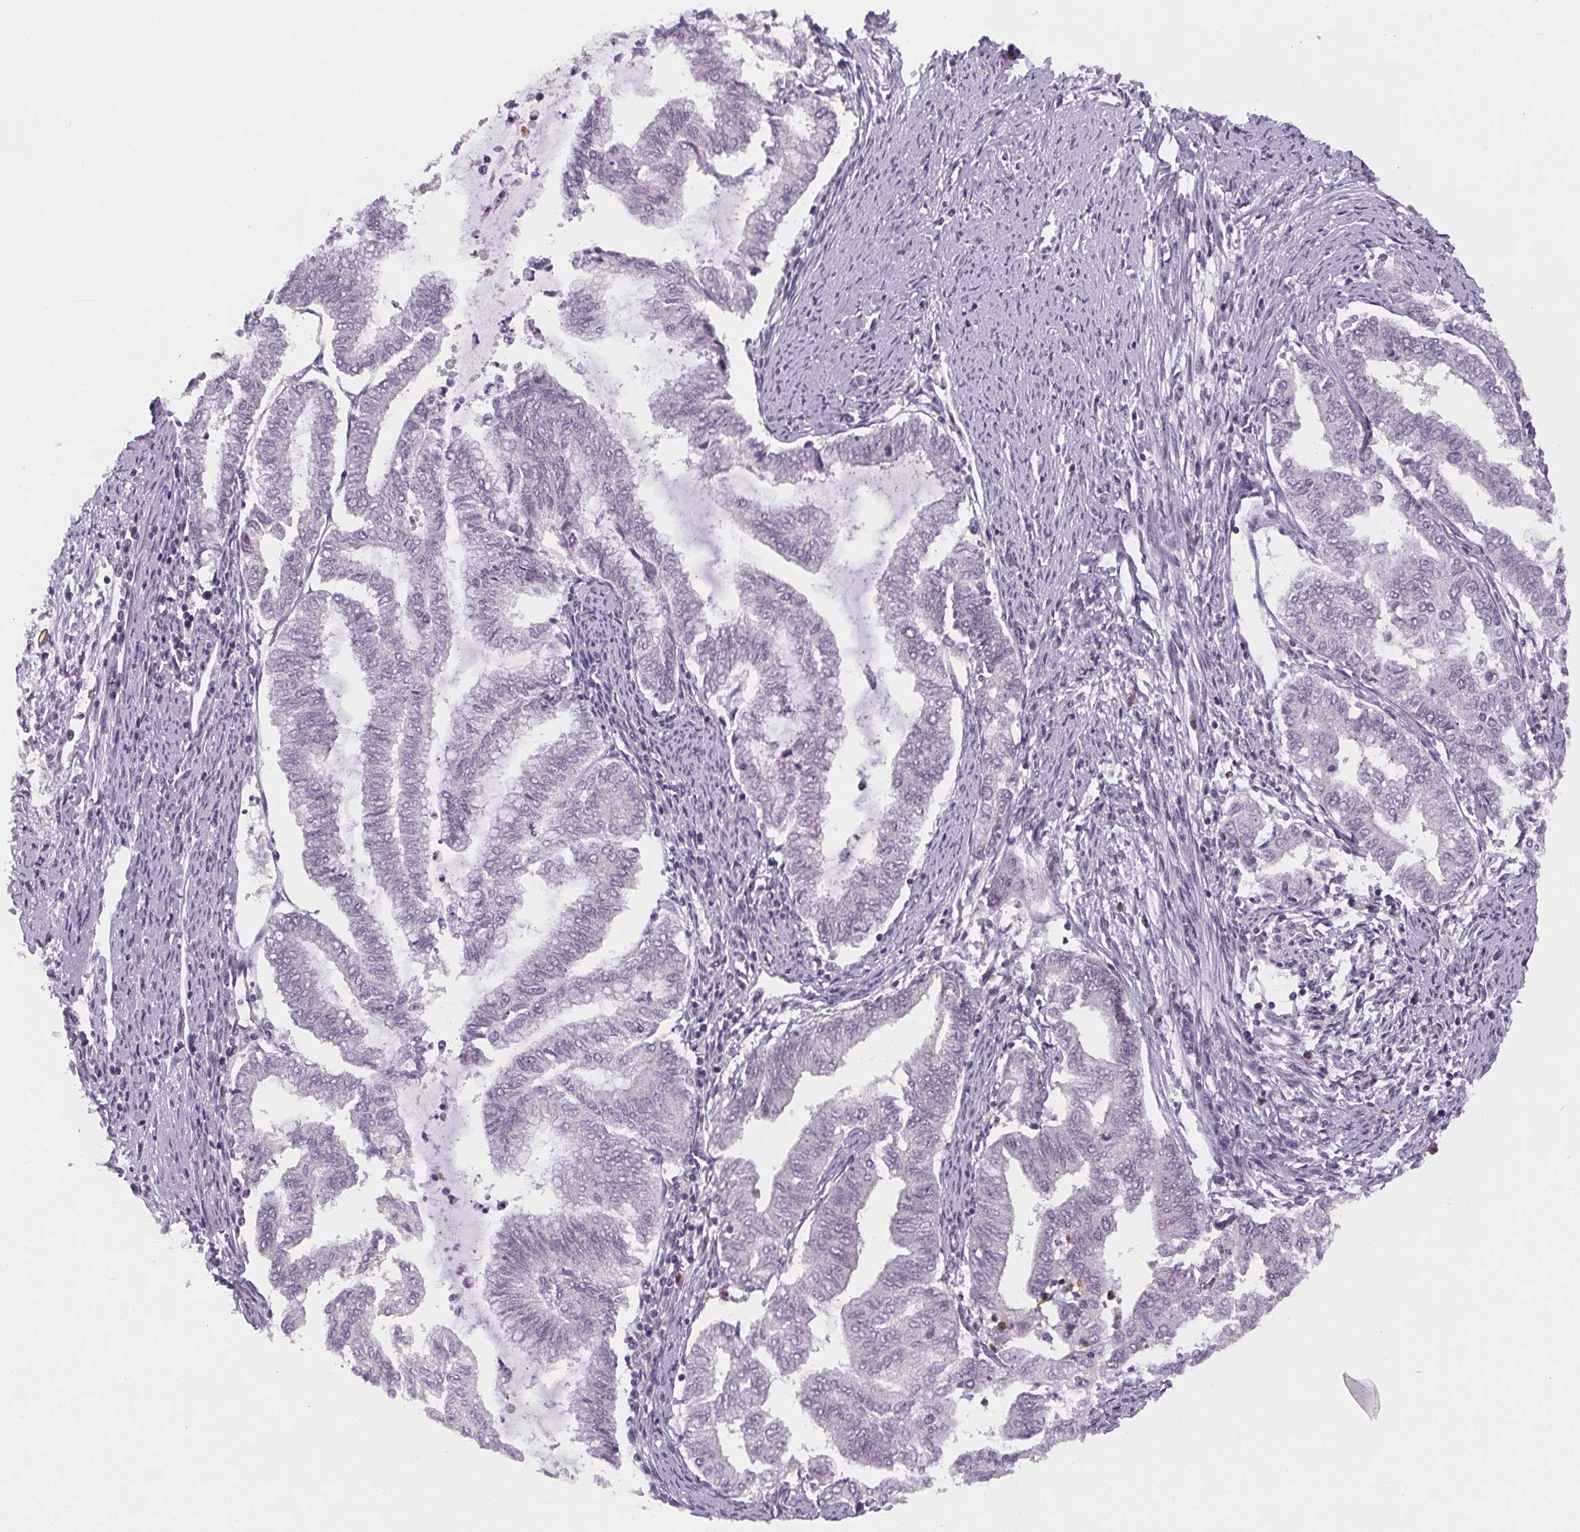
{"staining": {"intensity": "negative", "quantity": "none", "location": "none"}, "tissue": "endometrial cancer", "cell_type": "Tumor cells", "image_type": "cancer", "snomed": [{"axis": "morphology", "description": "Adenocarcinoma, NOS"}, {"axis": "topography", "description": "Endometrium"}], "caption": "Immunohistochemical staining of human endometrial cancer (adenocarcinoma) displays no significant positivity in tumor cells.", "gene": "SGF29", "patient": {"sex": "female", "age": 79}}